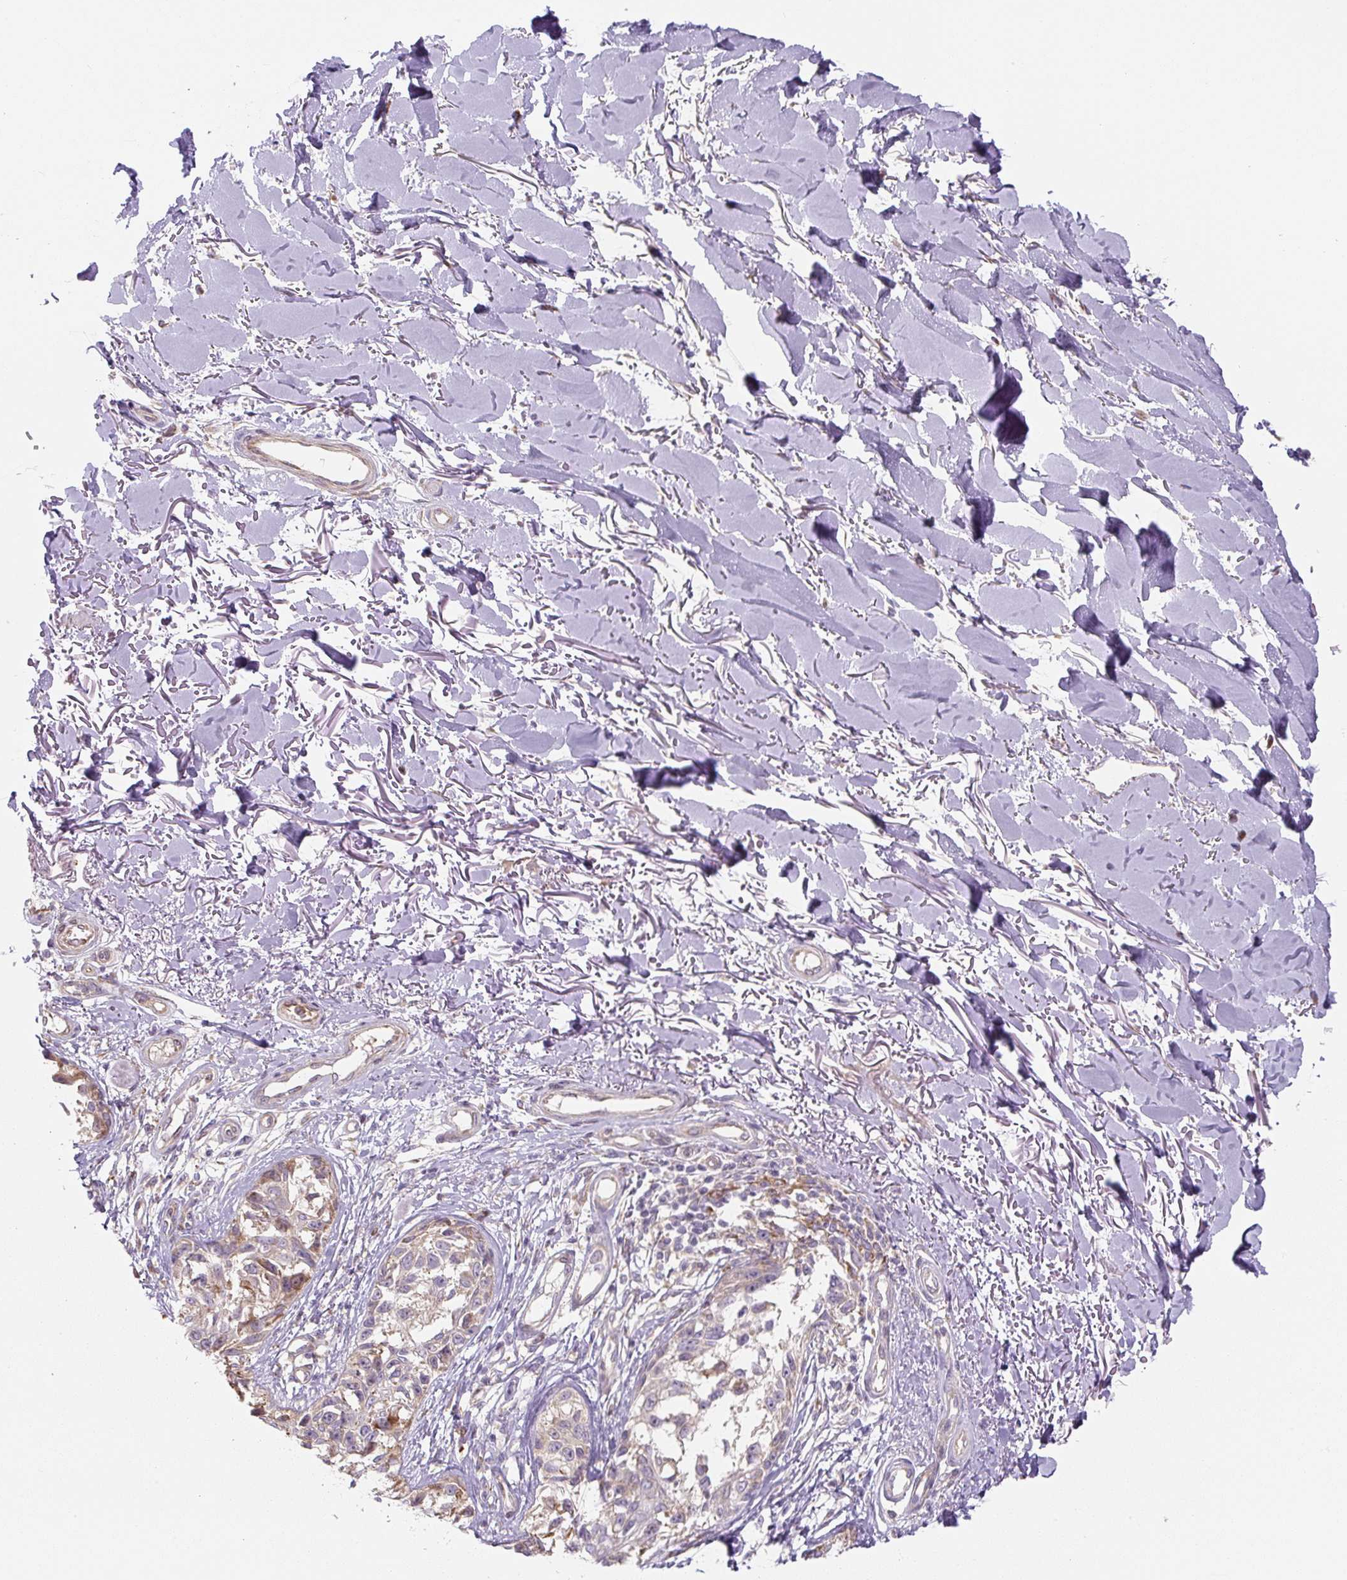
{"staining": {"intensity": "moderate", "quantity": "<25%", "location": "cytoplasmic/membranous"}, "tissue": "melanoma", "cell_type": "Tumor cells", "image_type": "cancer", "snomed": [{"axis": "morphology", "description": "Malignant melanoma, NOS"}, {"axis": "topography", "description": "Skin"}], "caption": "Protein expression analysis of melanoma shows moderate cytoplasmic/membranous positivity in about <25% of tumor cells.", "gene": "RASA1", "patient": {"sex": "male", "age": 73}}